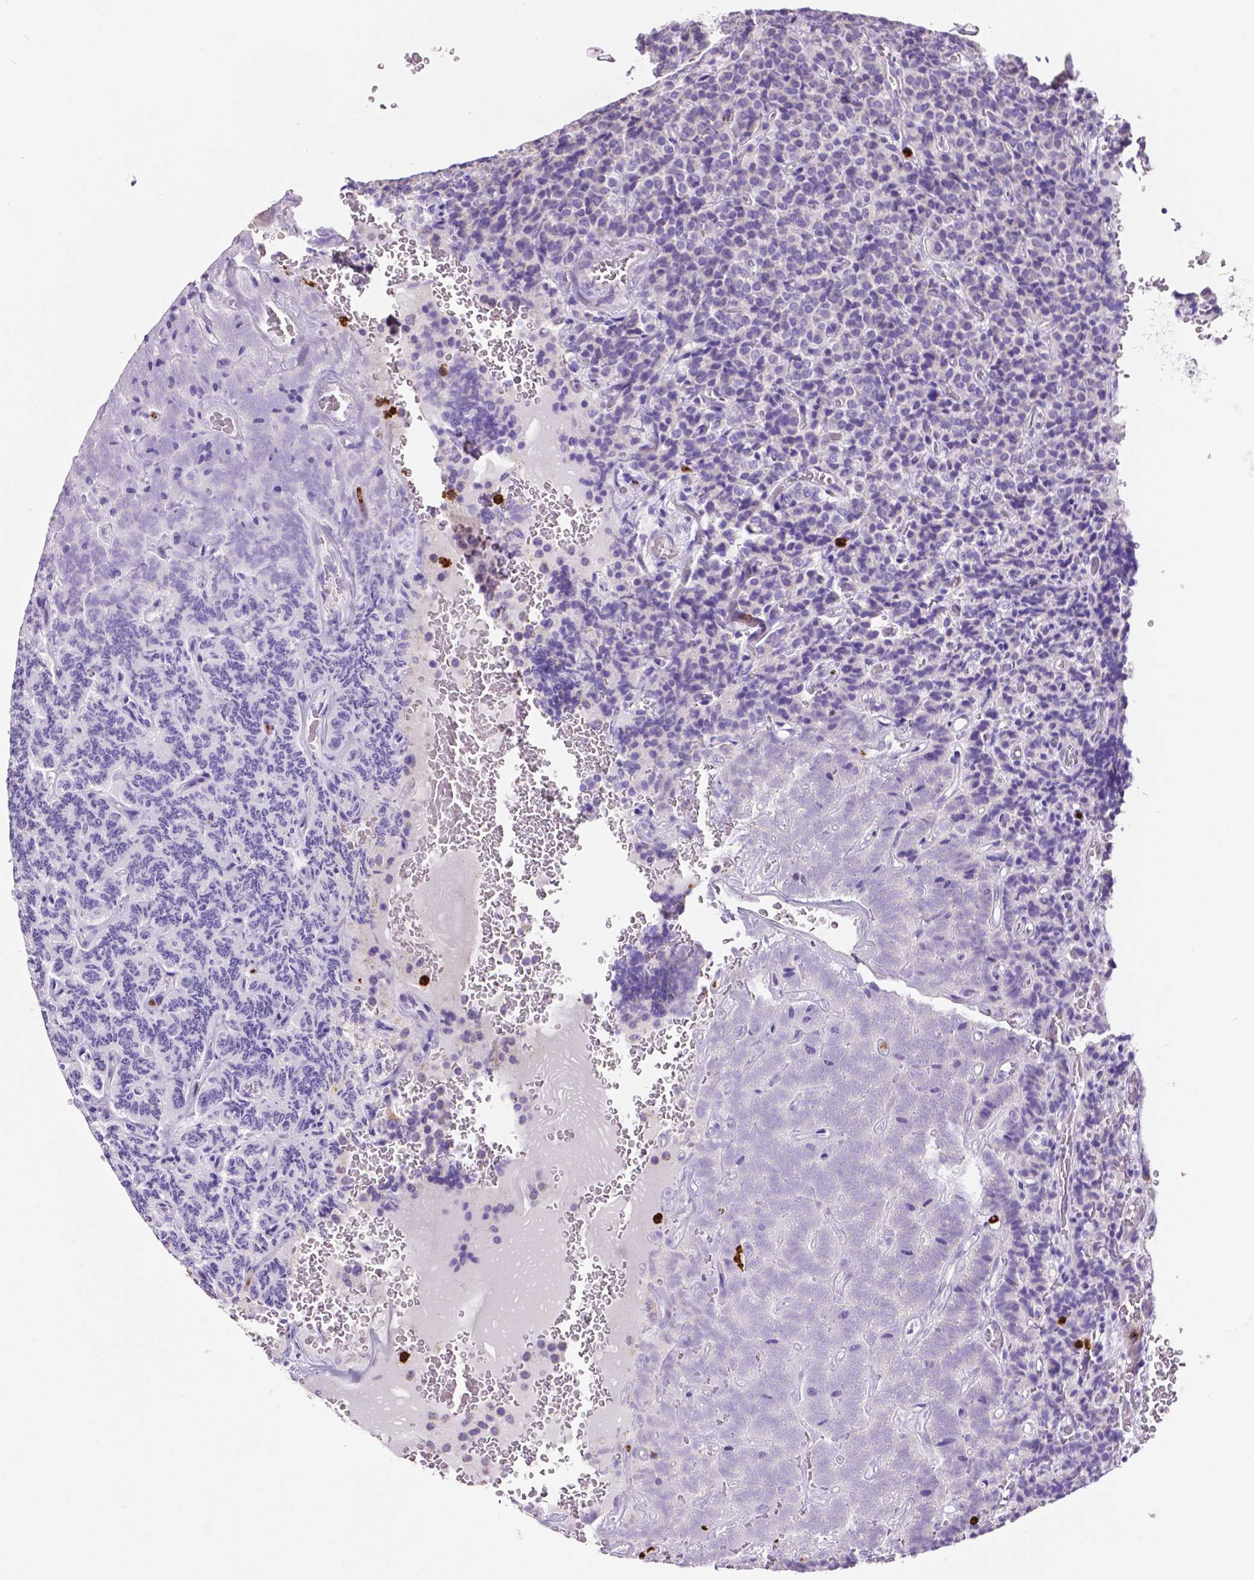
{"staining": {"intensity": "negative", "quantity": "none", "location": "none"}, "tissue": "carcinoid", "cell_type": "Tumor cells", "image_type": "cancer", "snomed": [{"axis": "morphology", "description": "Carcinoid, malignant, NOS"}, {"axis": "topography", "description": "Pancreas"}], "caption": "IHC micrograph of malignant carcinoid stained for a protein (brown), which shows no staining in tumor cells.", "gene": "MMP9", "patient": {"sex": "male", "age": 36}}